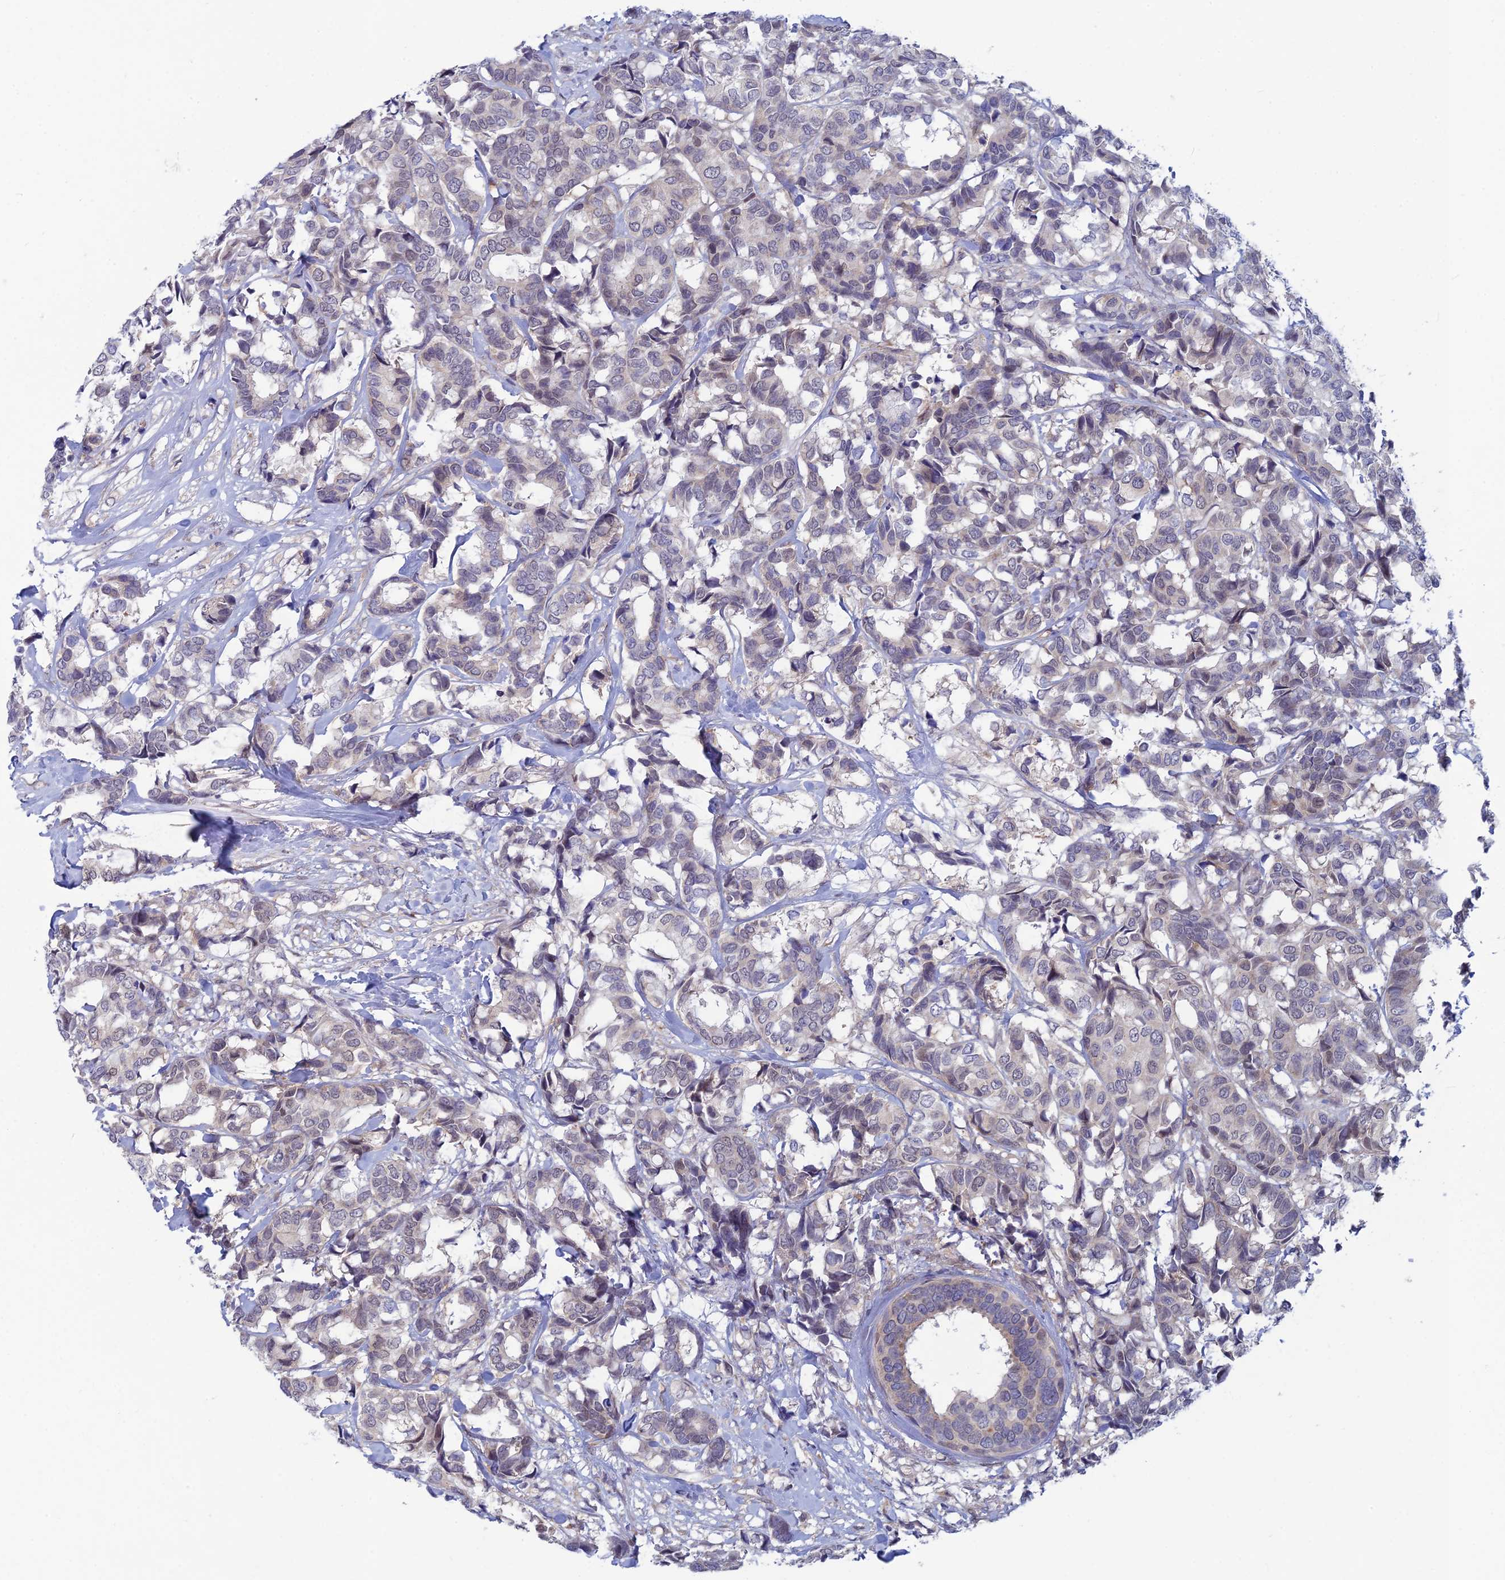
{"staining": {"intensity": "negative", "quantity": "none", "location": "none"}, "tissue": "breast cancer", "cell_type": "Tumor cells", "image_type": "cancer", "snomed": [{"axis": "morphology", "description": "Normal tissue, NOS"}, {"axis": "morphology", "description": "Duct carcinoma"}, {"axis": "topography", "description": "Breast"}], "caption": "A high-resolution histopathology image shows immunohistochemistry (IHC) staining of breast cancer (intraductal carcinoma), which reveals no significant positivity in tumor cells.", "gene": "SRA1", "patient": {"sex": "female", "age": 87}}